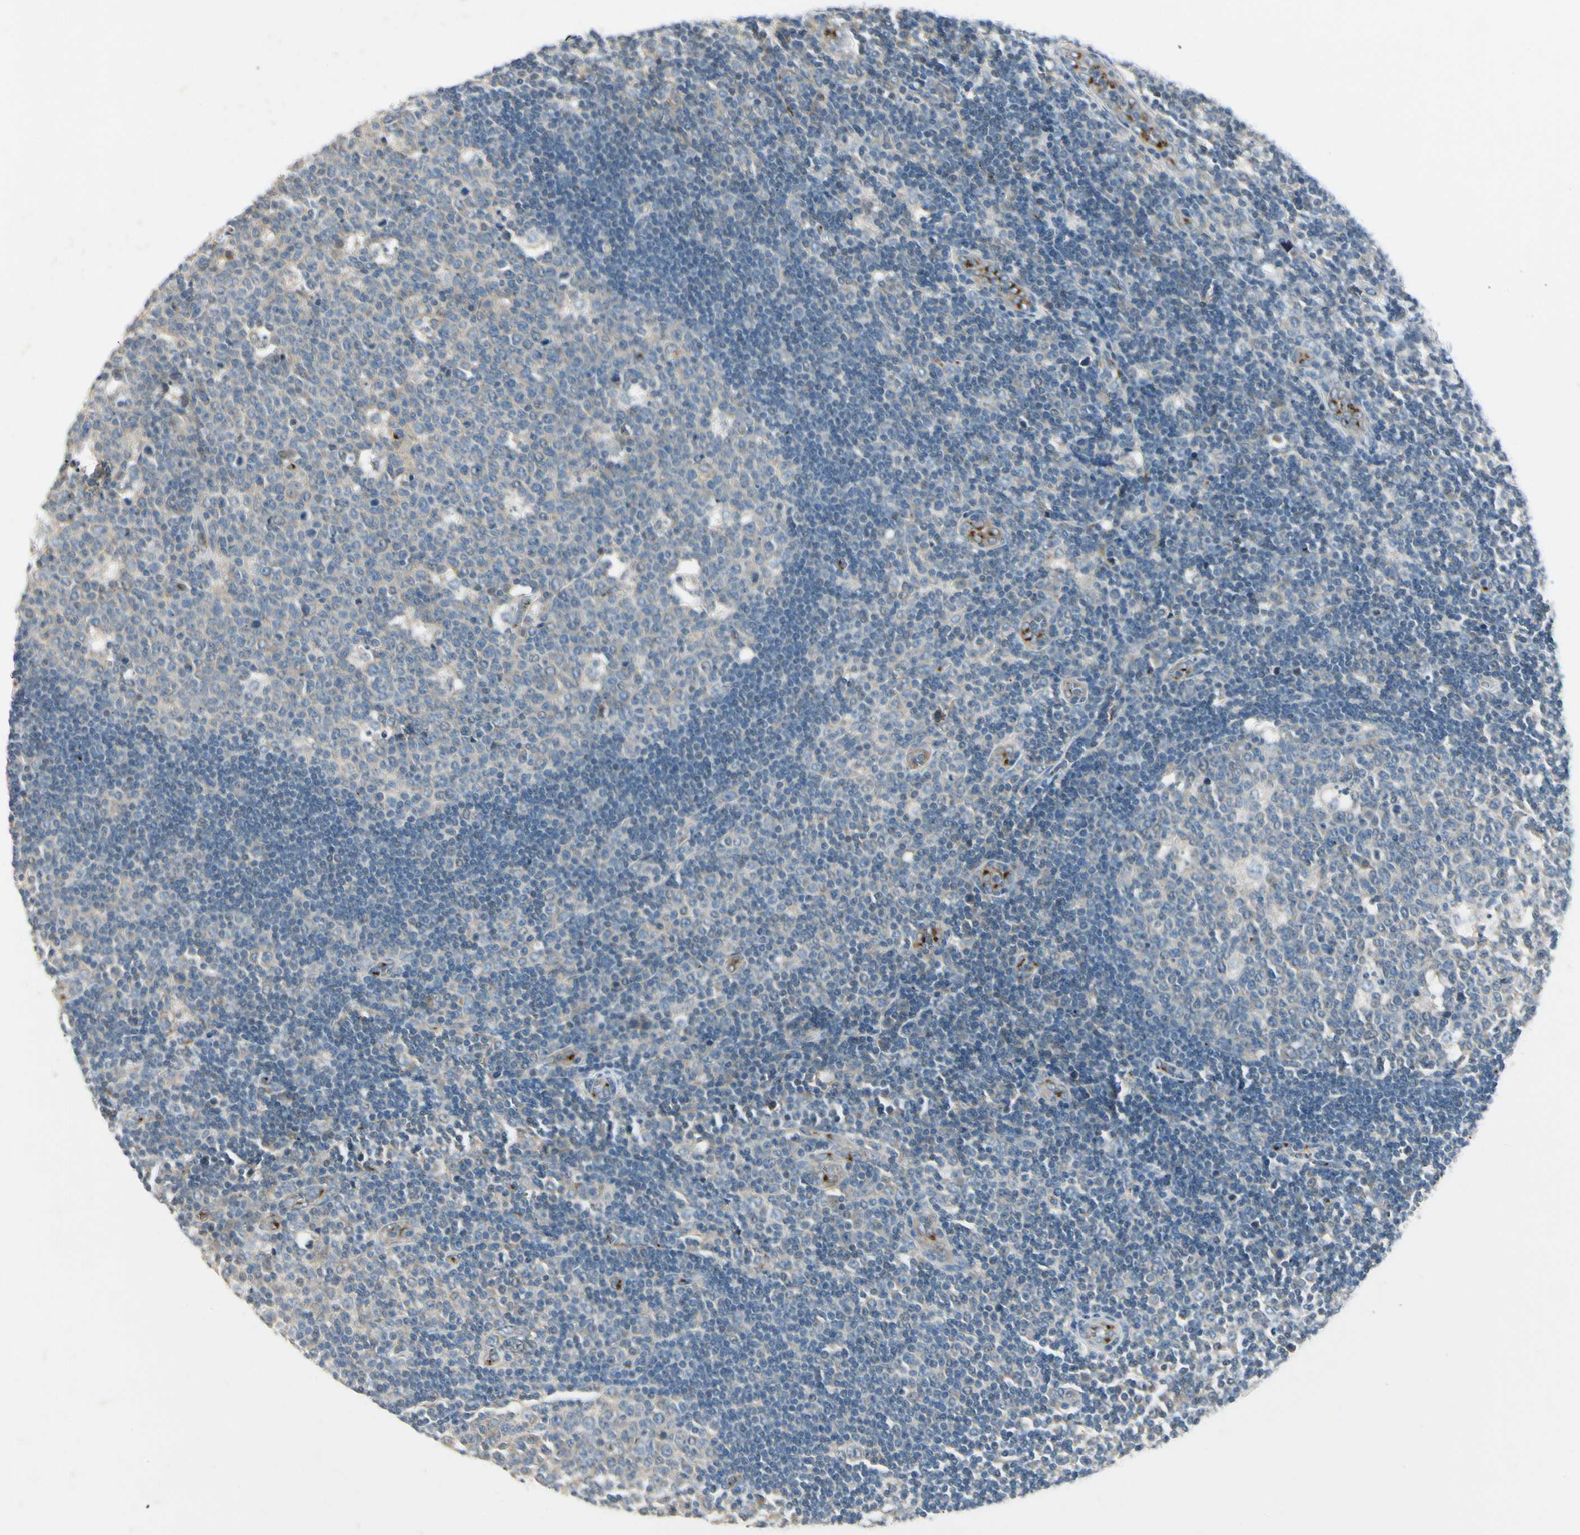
{"staining": {"intensity": "weak", "quantity": "25%-75%", "location": "cytoplasmic/membranous"}, "tissue": "lymph node", "cell_type": "Germinal center cells", "image_type": "normal", "snomed": [{"axis": "morphology", "description": "Normal tissue, NOS"}, {"axis": "topography", "description": "Lymph node"}, {"axis": "topography", "description": "Salivary gland"}], "caption": "About 25%-75% of germinal center cells in unremarkable lymph node exhibit weak cytoplasmic/membranous protein expression as visualized by brown immunohistochemical staining.", "gene": "MANSC1", "patient": {"sex": "male", "age": 8}}